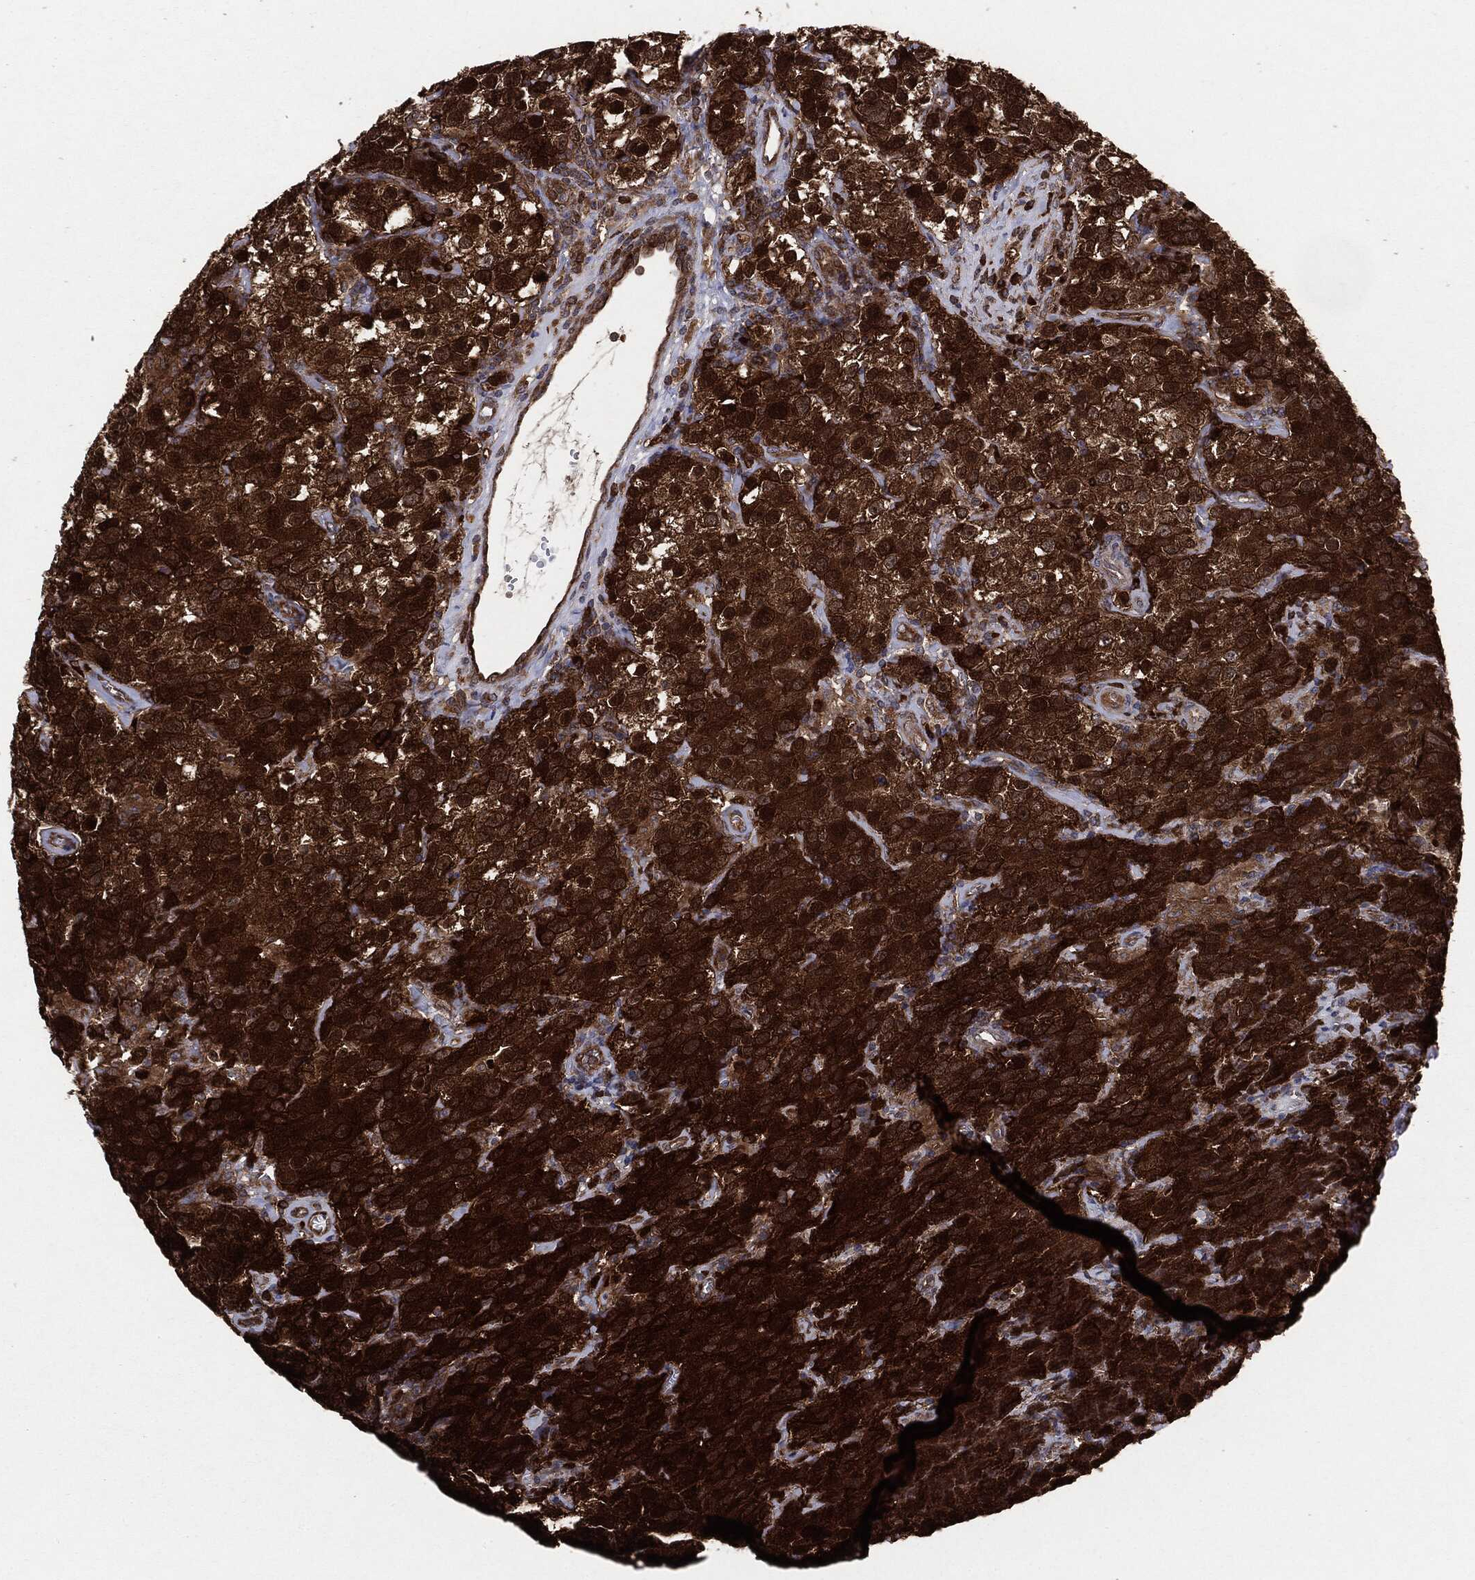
{"staining": {"intensity": "strong", "quantity": ">75%", "location": "cytoplasmic/membranous"}, "tissue": "testis cancer", "cell_type": "Tumor cells", "image_type": "cancer", "snomed": [{"axis": "morphology", "description": "Seminoma, NOS"}, {"axis": "topography", "description": "Testis"}], "caption": "Immunohistochemistry (IHC) (DAB) staining of human testis seminoma shows strong cytoplasmic/membranous protein expression in approximately >75% of tumor cells.", "gene": "NME1", "patient": {"sex": "male", "age": 52}}